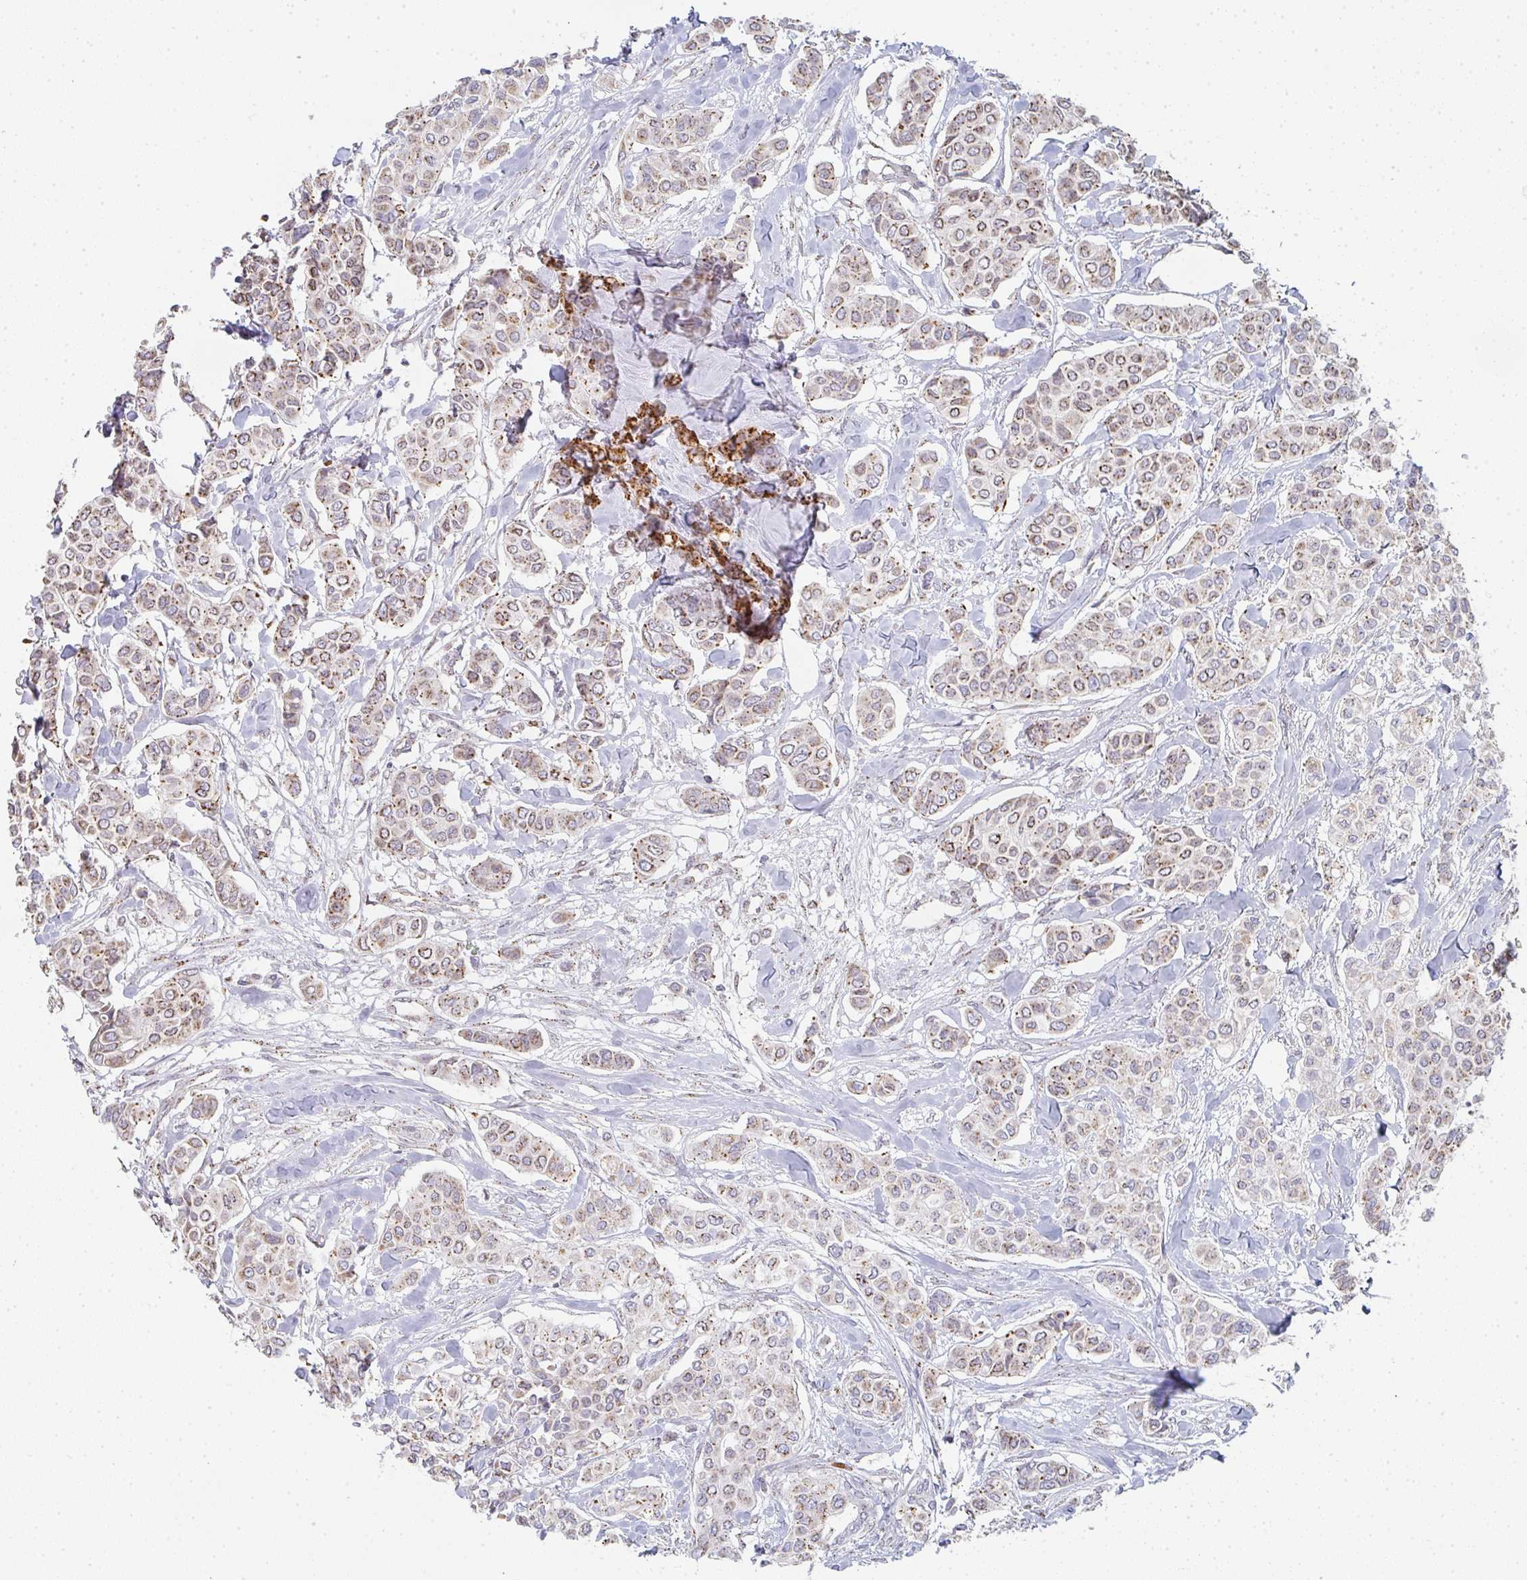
{"staining": {"intensity": "moderate", "quantity": ">75%", "location": "cytoplasmic/membranous"}, "tissue": "breast cancer", "cell_type": "Tumor cells", "image_type": "cancer", "snomed": [{"axis": "morphology", "description": "Lobular carcinoma"}, {"axis": "topography", "description": "Breast"}], "caption": "A brown stain highlights moderate cytoplasmic/membranous expression of a protein in breast cancer (lobular carcinoma) tumor cells.", "gene": "ZNF526", "patient": {"sex": "female", "age": 51}}